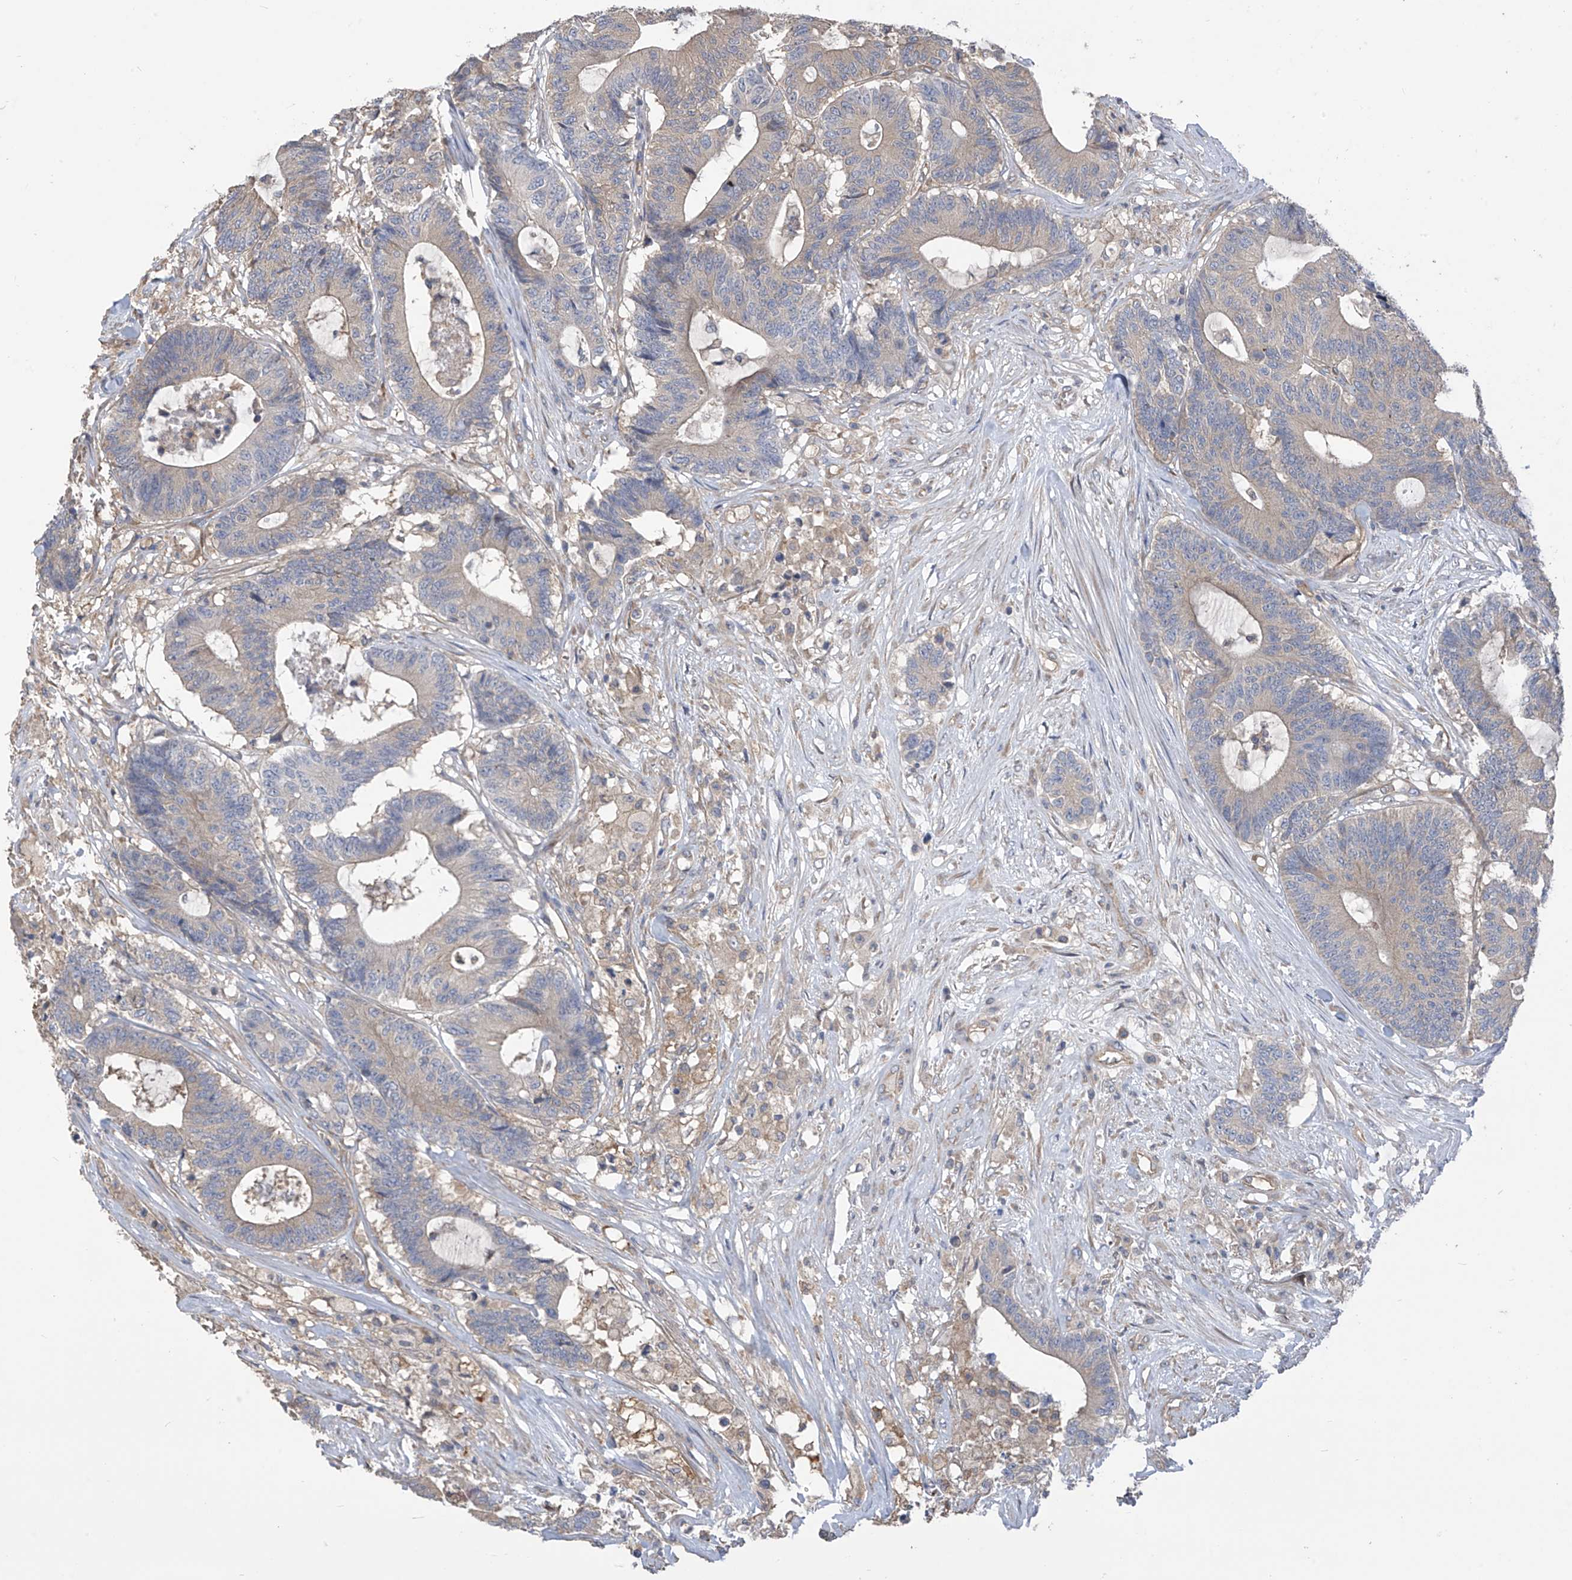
{"staining": {"intensity": "weak", "quantity": "<25%", "location": "cytoplasmic/membranous"}, "tissue": "colorectal cancer", "cell_type": "Tumor cells", "image_type": "cancer", "snomed": [{"axis": "morphology", "description": "Adenocarcinoma, NOS"}, {"axis": "topography", "description": "Colon"}], "caption": "Human adenocarcinoma (colorectal) stained for a protein using immunohistochemistry (IHC) reveals no positivity in tumor cells.", "gene": "PHACTR4", "patient": {"sex": "female", "age": 84}}